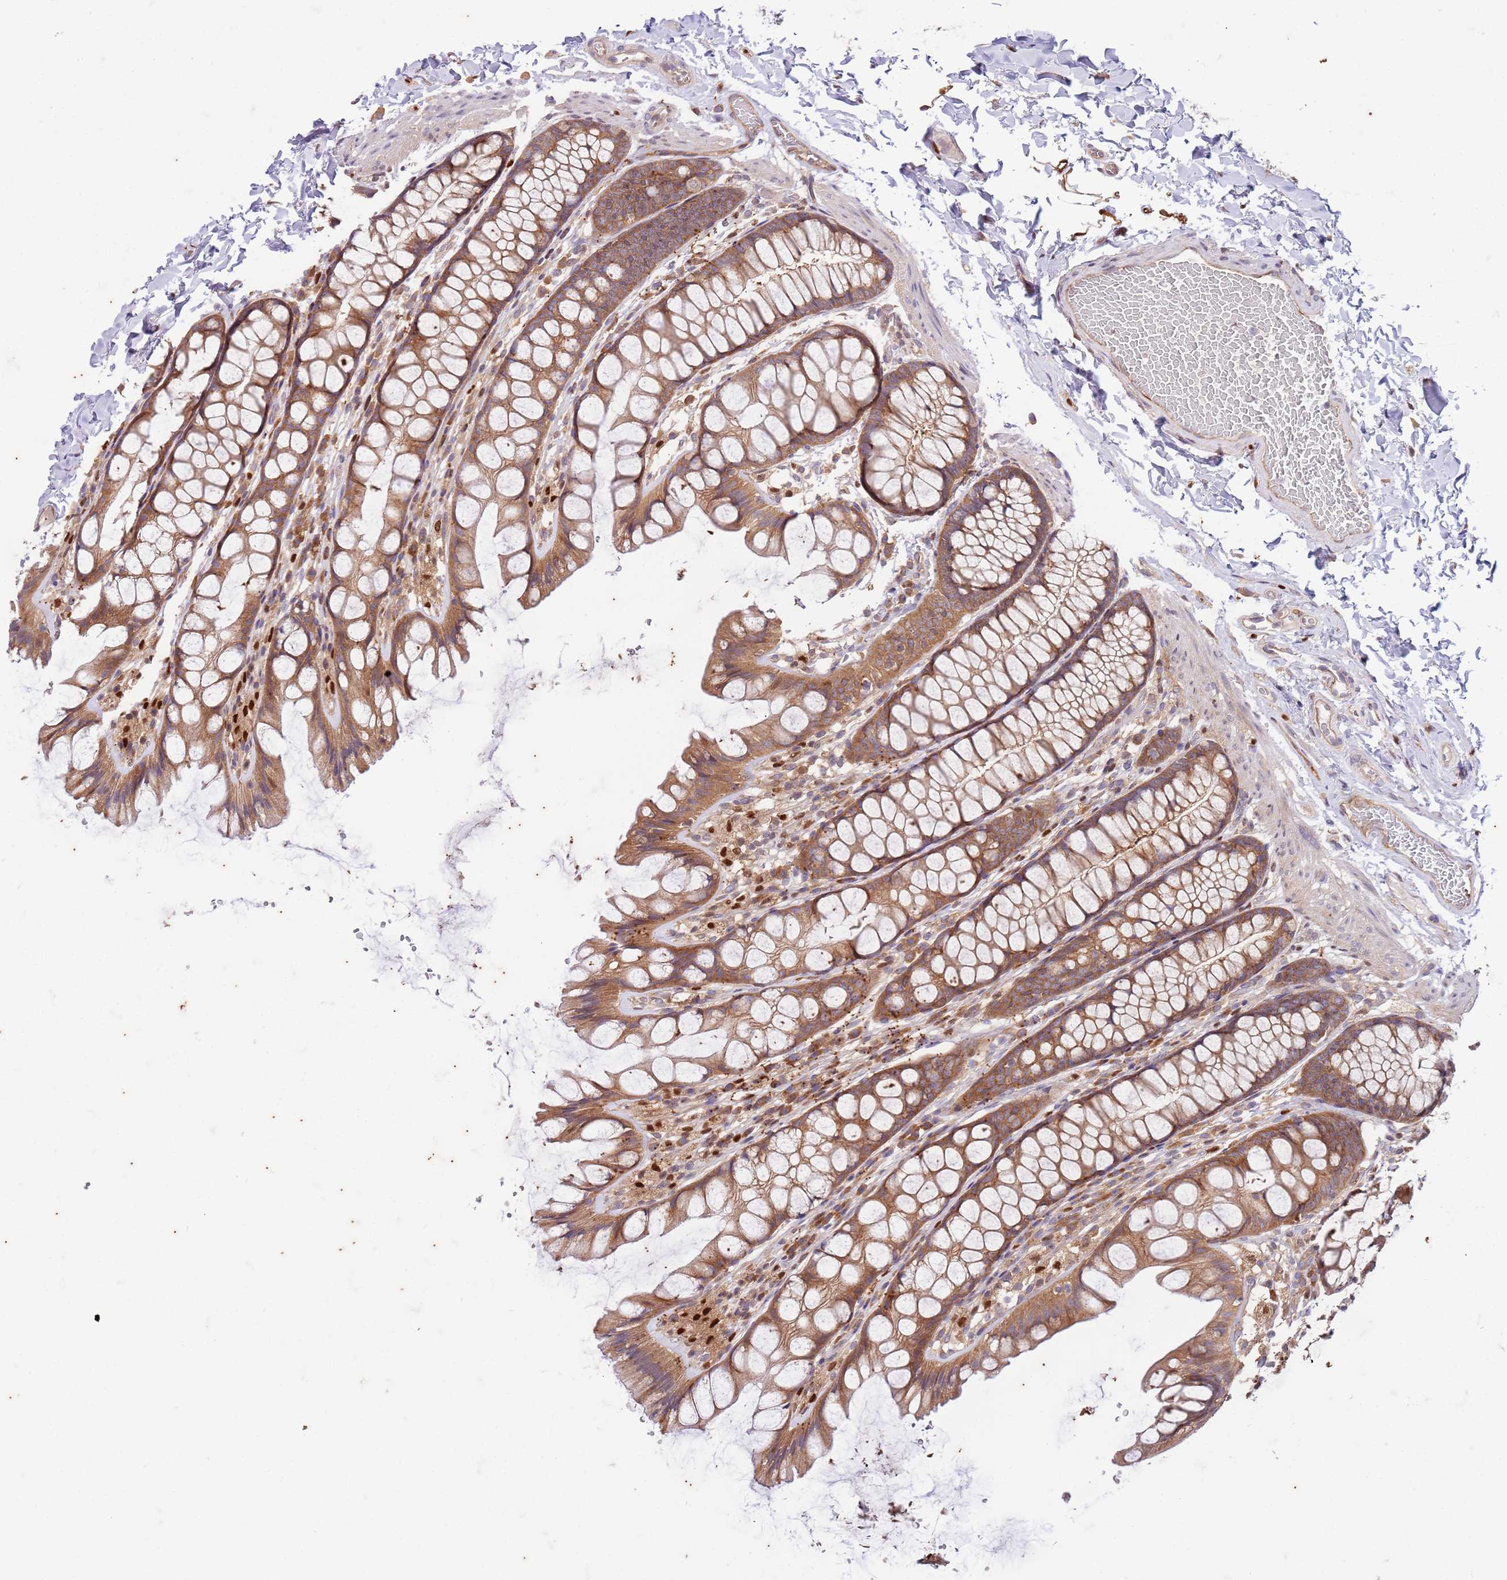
{"staining": {"intensity": "moderate", "quantity": ">75%", "location": "cytoplasmic/membranous"}, "tissue": "colon", "cell_type": "Endothelial cells", "image_type": "normal", "snomed": [{"axis": "morphology", "description": "Normal tissue, NOS"}, {"axis": "topography", "description": "Colon"}], "caption": "Approximately >75% of endothelial cells in normal human colon reveal moderate cytoplasmic/membranous protein positivity as visualized by brown immunohistochemical staining.", "gene": "OSBP", "patient": {"sex": "male", "age": 47}}